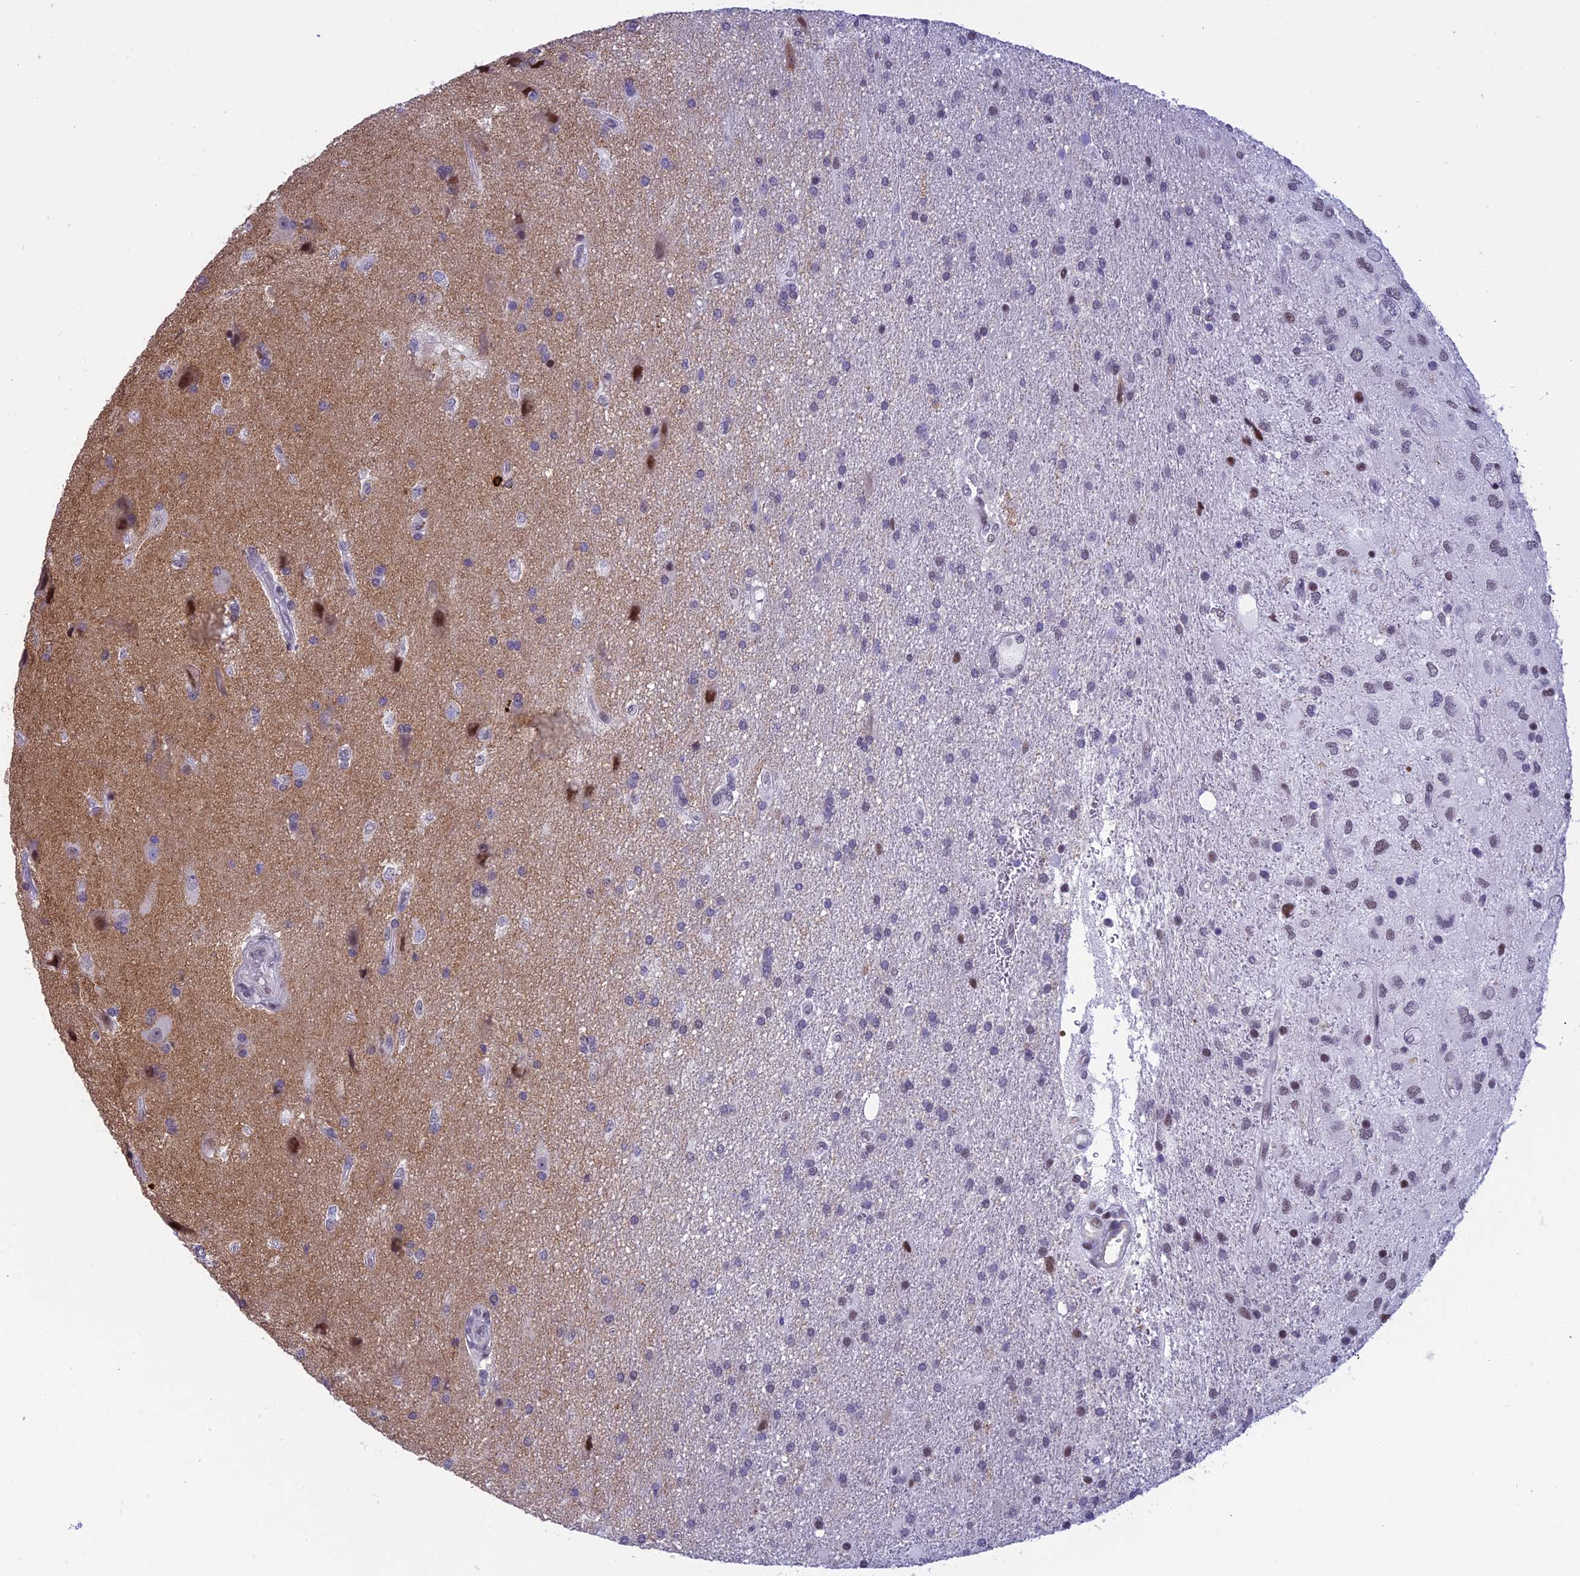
{"staining": {"intensity": "moderate", "quantity": "<25%", "location": "nuclear"}, "tissue": "glioma", "cell_type": "Tumor cells", "image_type": "cancer", "snomed": [{"axis": "morphology", "description": "Glioma, malignant, Low grade"}, {"axis": "topography", "description": "Brain"}], "caption": "A photomicrograph of glioma stained for a protein reveals moderate nuclear brown staining in tumor cells.", "gene": "SPIRE2", "patient": {"sex": "male", "age": 66}}